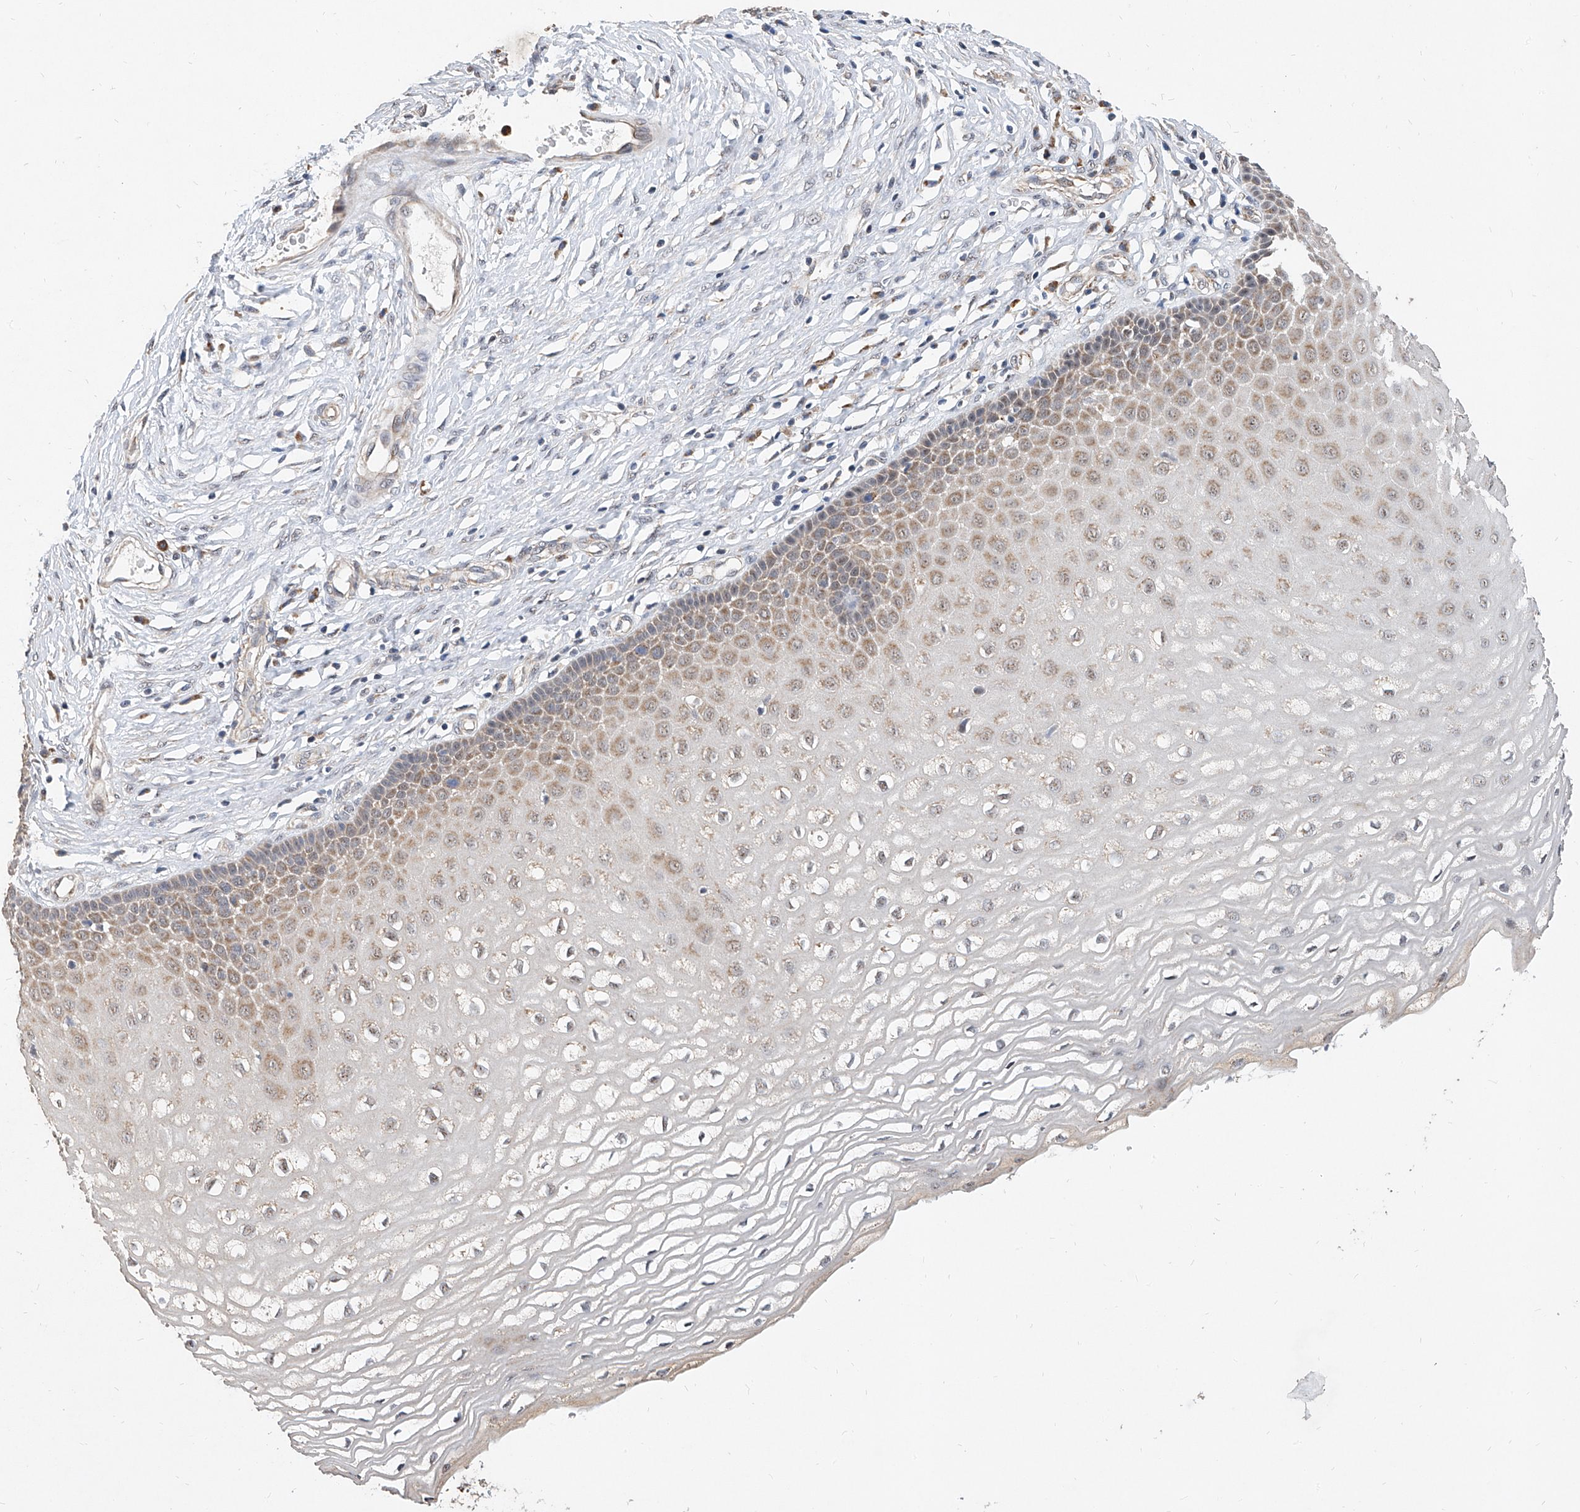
{"staining": {"intensity": "moderate", "quantity": ">75%", "location": "cytoplasmic/membranous"}, "tissue": "cervix", "cell_type": "Glandular cells", "image_type": "normal", "snomed": [{"axis": "morphology", "description": "Normal tissue, NOS"}, {"axis": "topography", "description": "Cervix"}], "caption": "IHC photomicrograph of benign human cervix stained for a protein (brown), which shows medium levels of moderate cytoplasmic/membranous expression in about >75% of glandular cells.", "gene": "MFSD4B", "patient": {"sex": "female", "age": 55}}